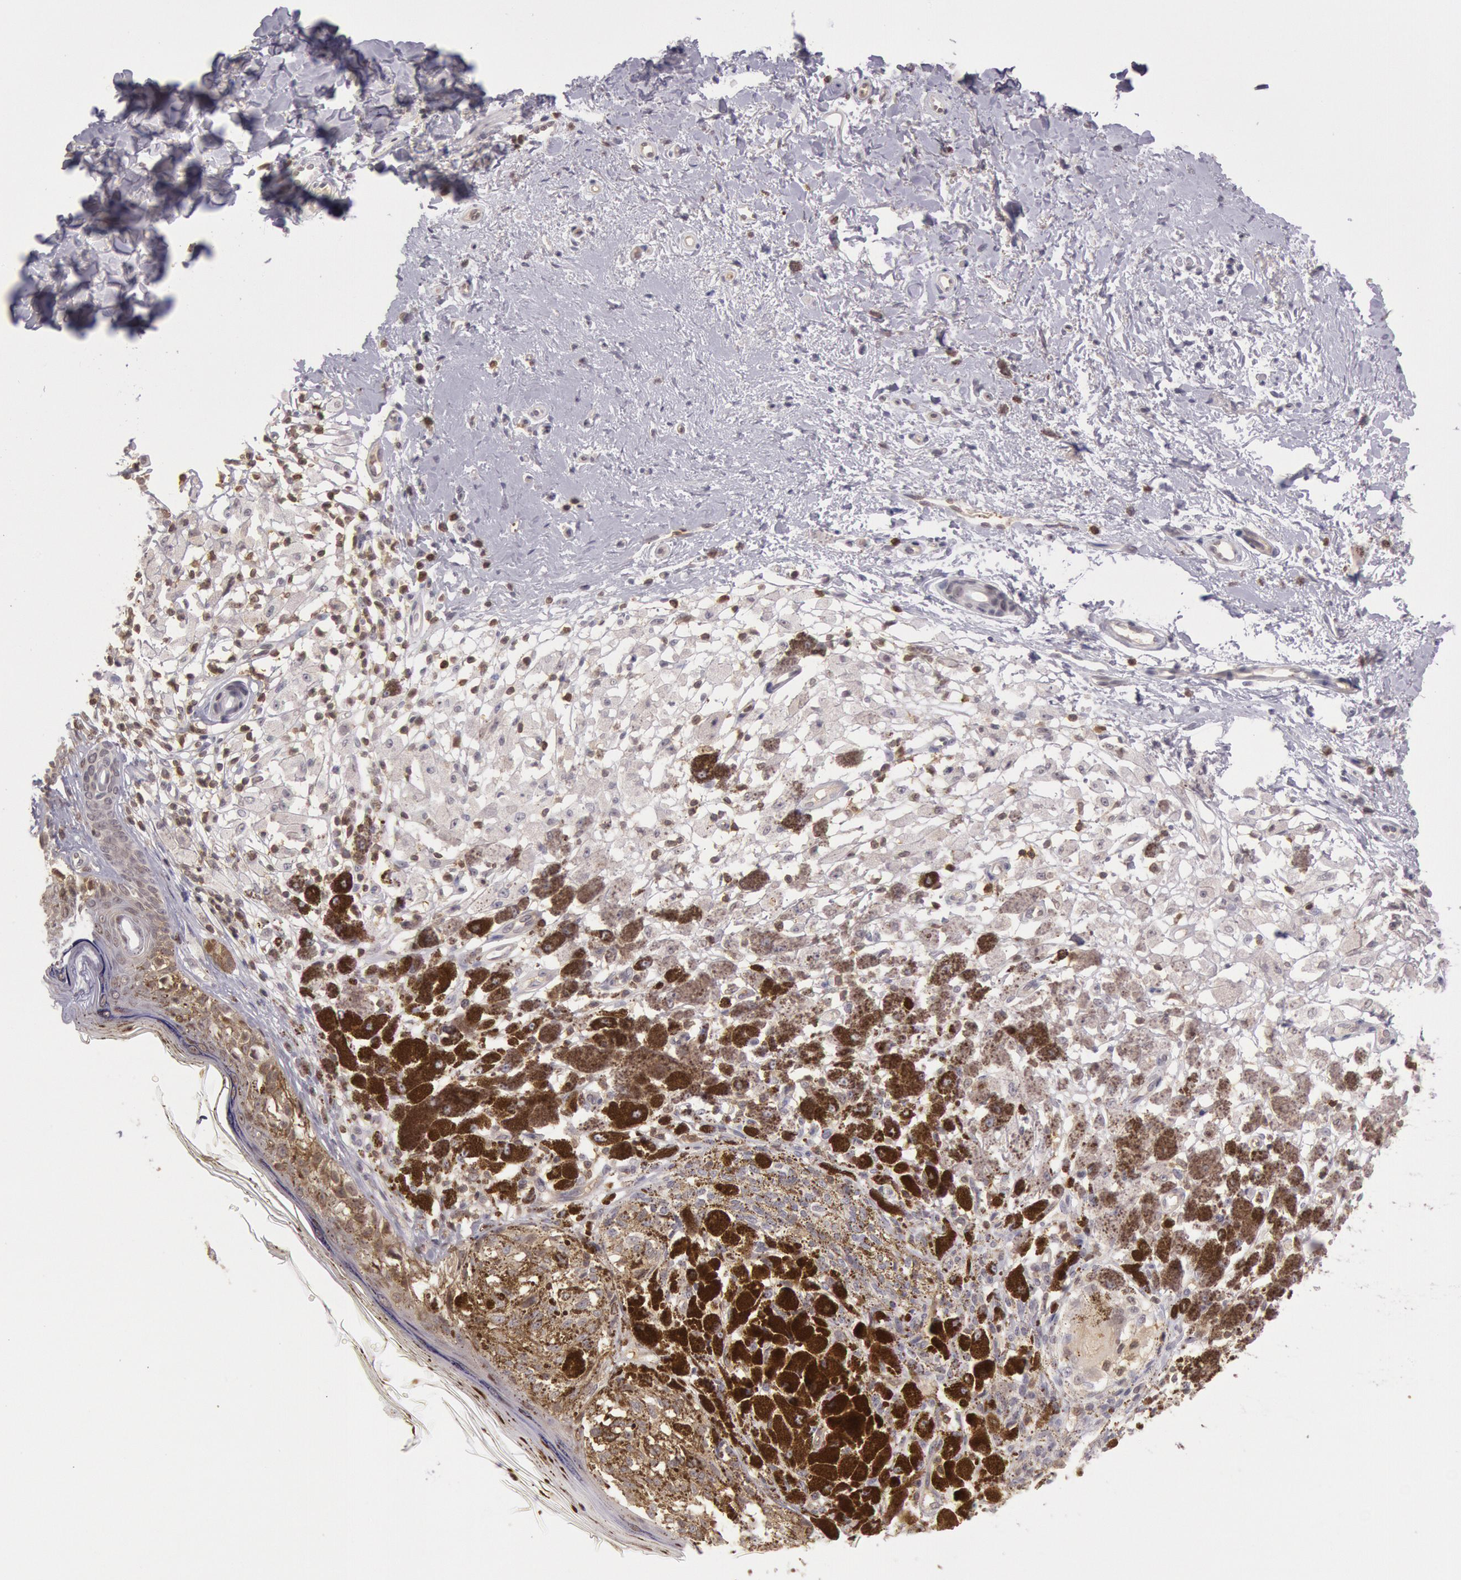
{"staining": {"intensity": "negative", "quantity": "none", "location": "none"}, "tissue": "melanoma", "cell_type": "Tumor cells", "image_type": "cancer", "snomed": [{"axis": "morphology", "description": "Malignant melanoma, NOS"}, {"axis": "topography", "description": "Skin"}], "caption": "High power microscopy histopathology image of an IHC image of malignant melanoma, revealing no significant positivity in tumor cells.", "gene": "HIF1A", "patient": {"sex": "male", "age": 88}}